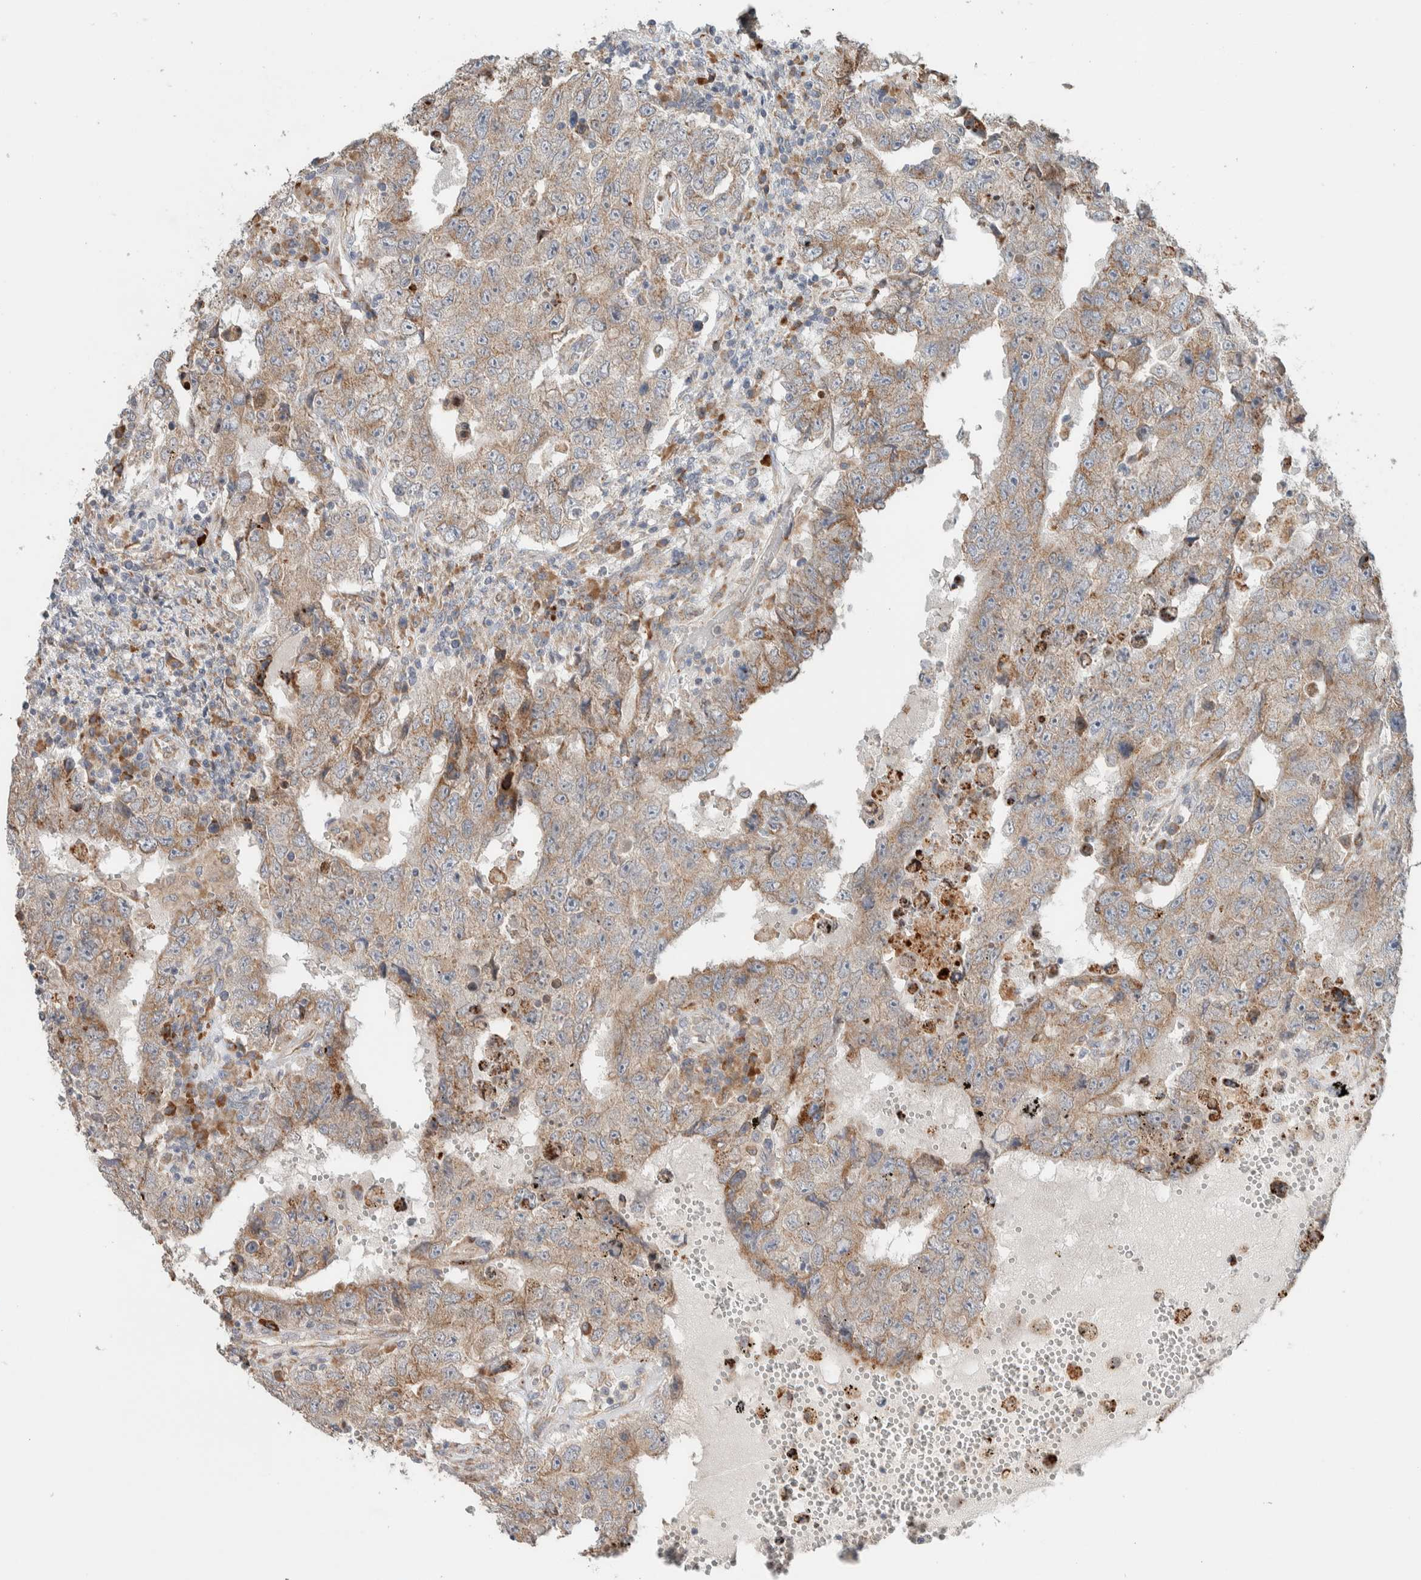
{"staining": {"intensity": "weak", "quantity": ">75%", "location": "cytoplasmic/membranous"}, "tissue": "testis cancer", "cell_type": "Tumor cells", "image_type": "cancer", "snomed": [{"axis": "morphology", "description": "Carcinoma, Embryonal, NOS"}, {"axis": "topography", "description": "Testis"}], "caption": "A brown stain highlights weak cytoplasmic/membranous positivity of a protein in human testis cancer (embryonal carcinoma) tumor cells.", "gene": "ADCY8", "patient": {"sex": "male", "age": 26}}